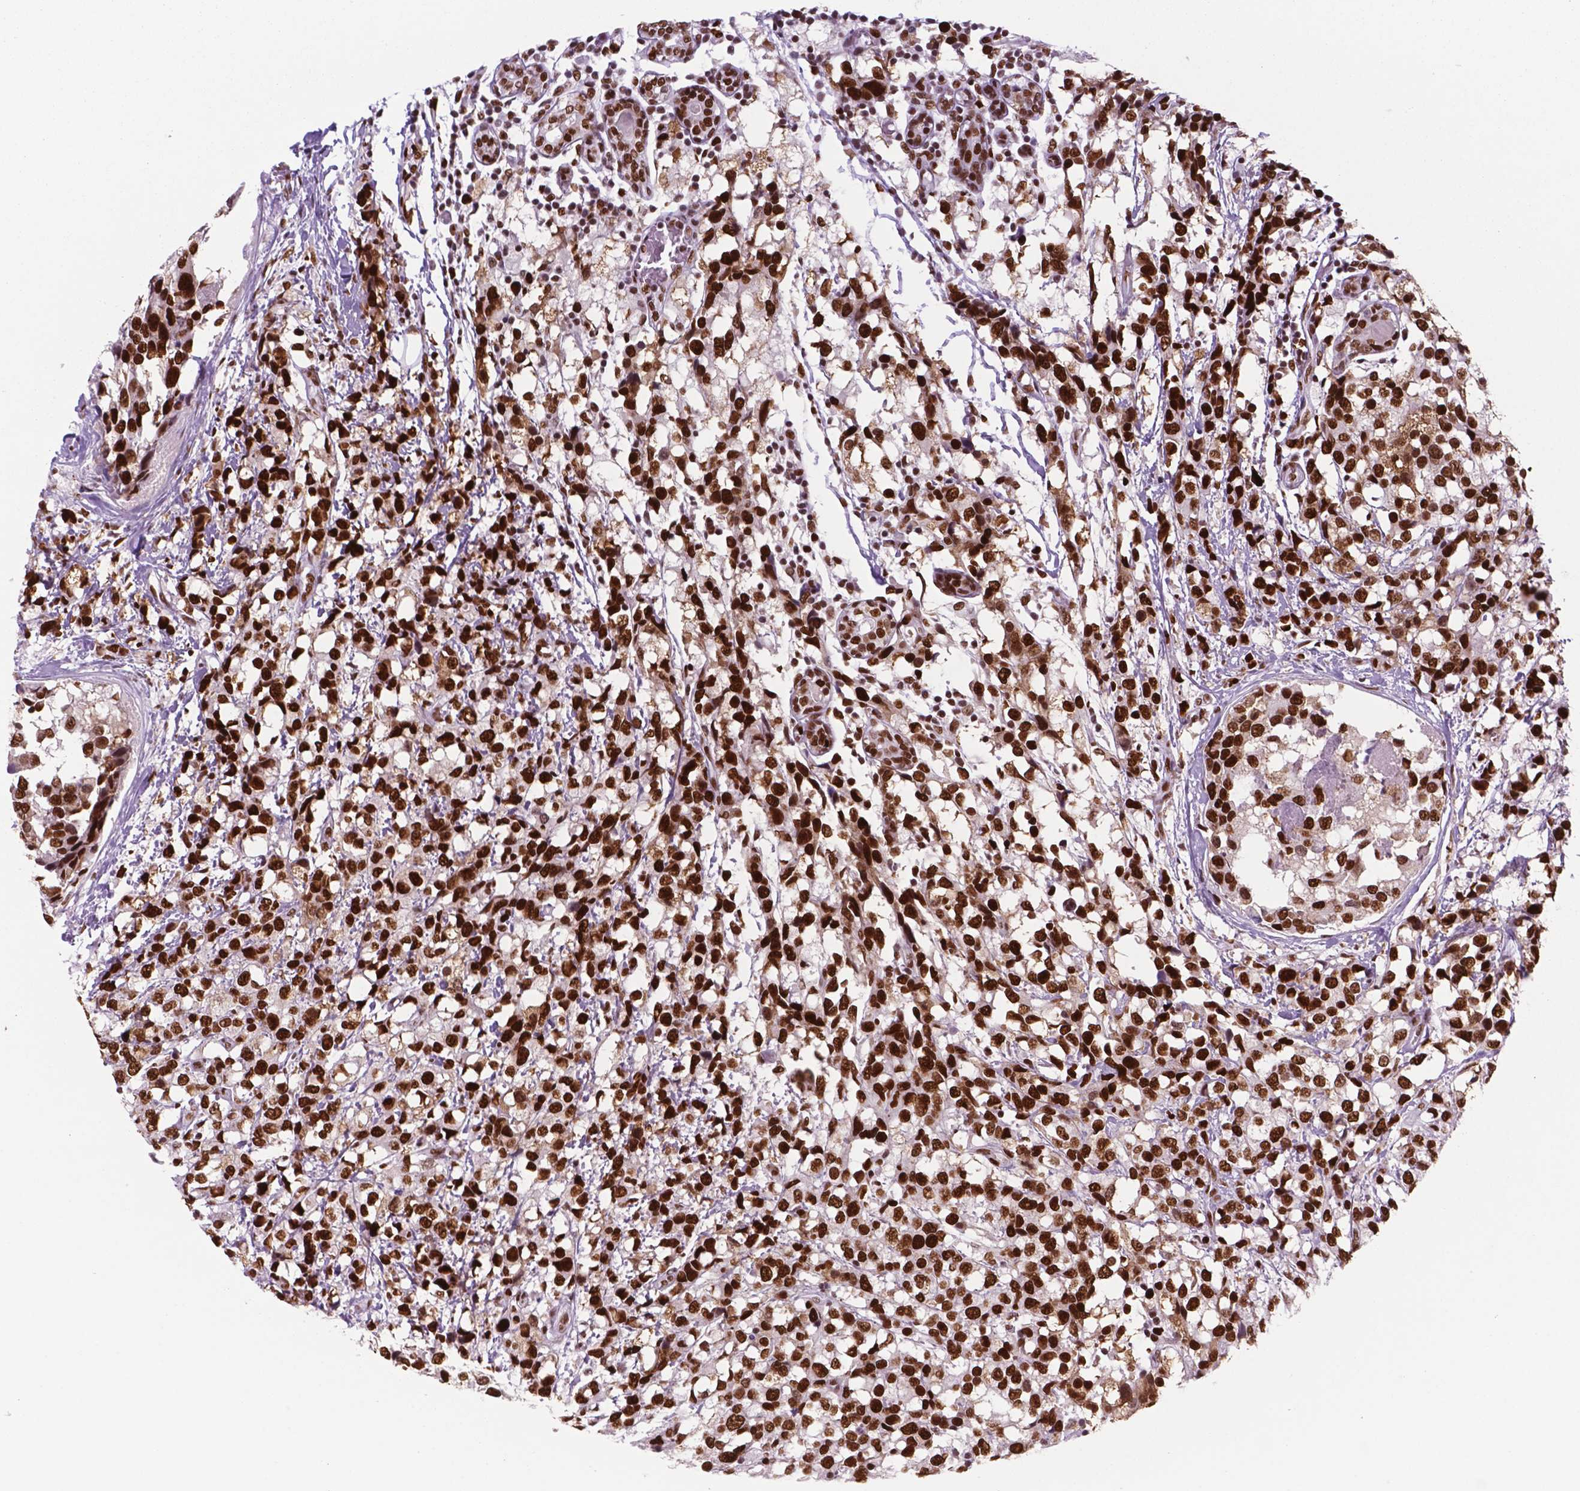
{"staining": {"intensity": "strong", "quantity": ">75%", "location": "nuclear"}, "tissue": "breast cancer", "cell_type": "Tumor cells", "image_type": "cancer", "snomed": [{"axis": "morphology", "description": "Lobular carcinoma"}, {"axis": "topography", "description": "Breast"}], "caption": "This micrograph displays immunohistochemistry staining of human lobular carcinoma (breast), with high strong nuclear expression in approximately >75% of tumor cells.", "gene": "MSH6", "patient": {"sex": "female", "age": 59}}